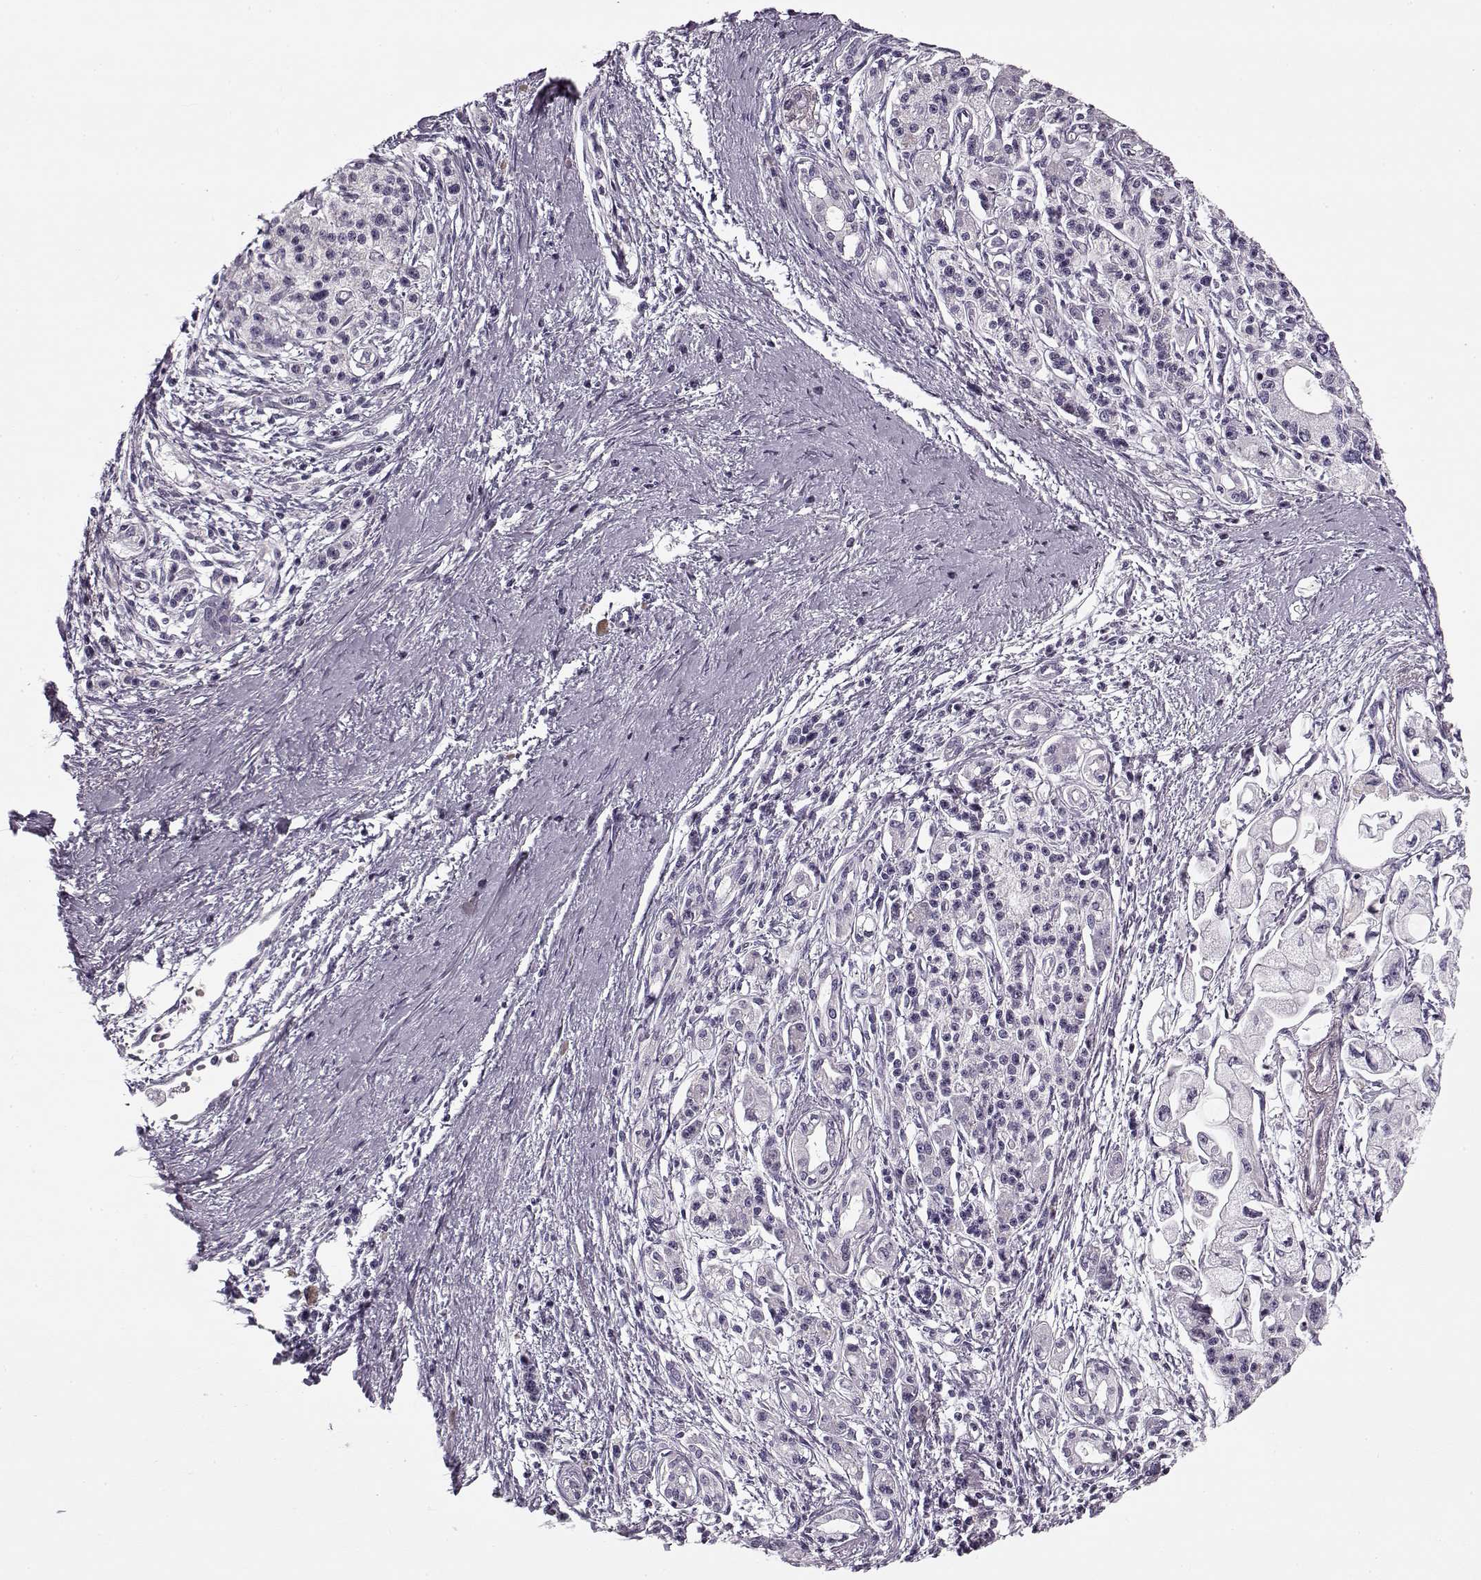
{"staining": {"intensity": "negative", "quantity": "none", "location": "none"}, "tissue": "pancreatic cancer", "cell_type": "Tumor cells", "image_type": "cancer", "snomed": [{"axis": "morphology", "description": "Adenocarcinoma, NOS"}, {"axis": "topography", "description": "Pancreas"}], "caption": "Tumor cells show no significant positivity in pancreatic cancer.", "gene": "PNMT", "patient": {"sex": "male", "age": 70}}